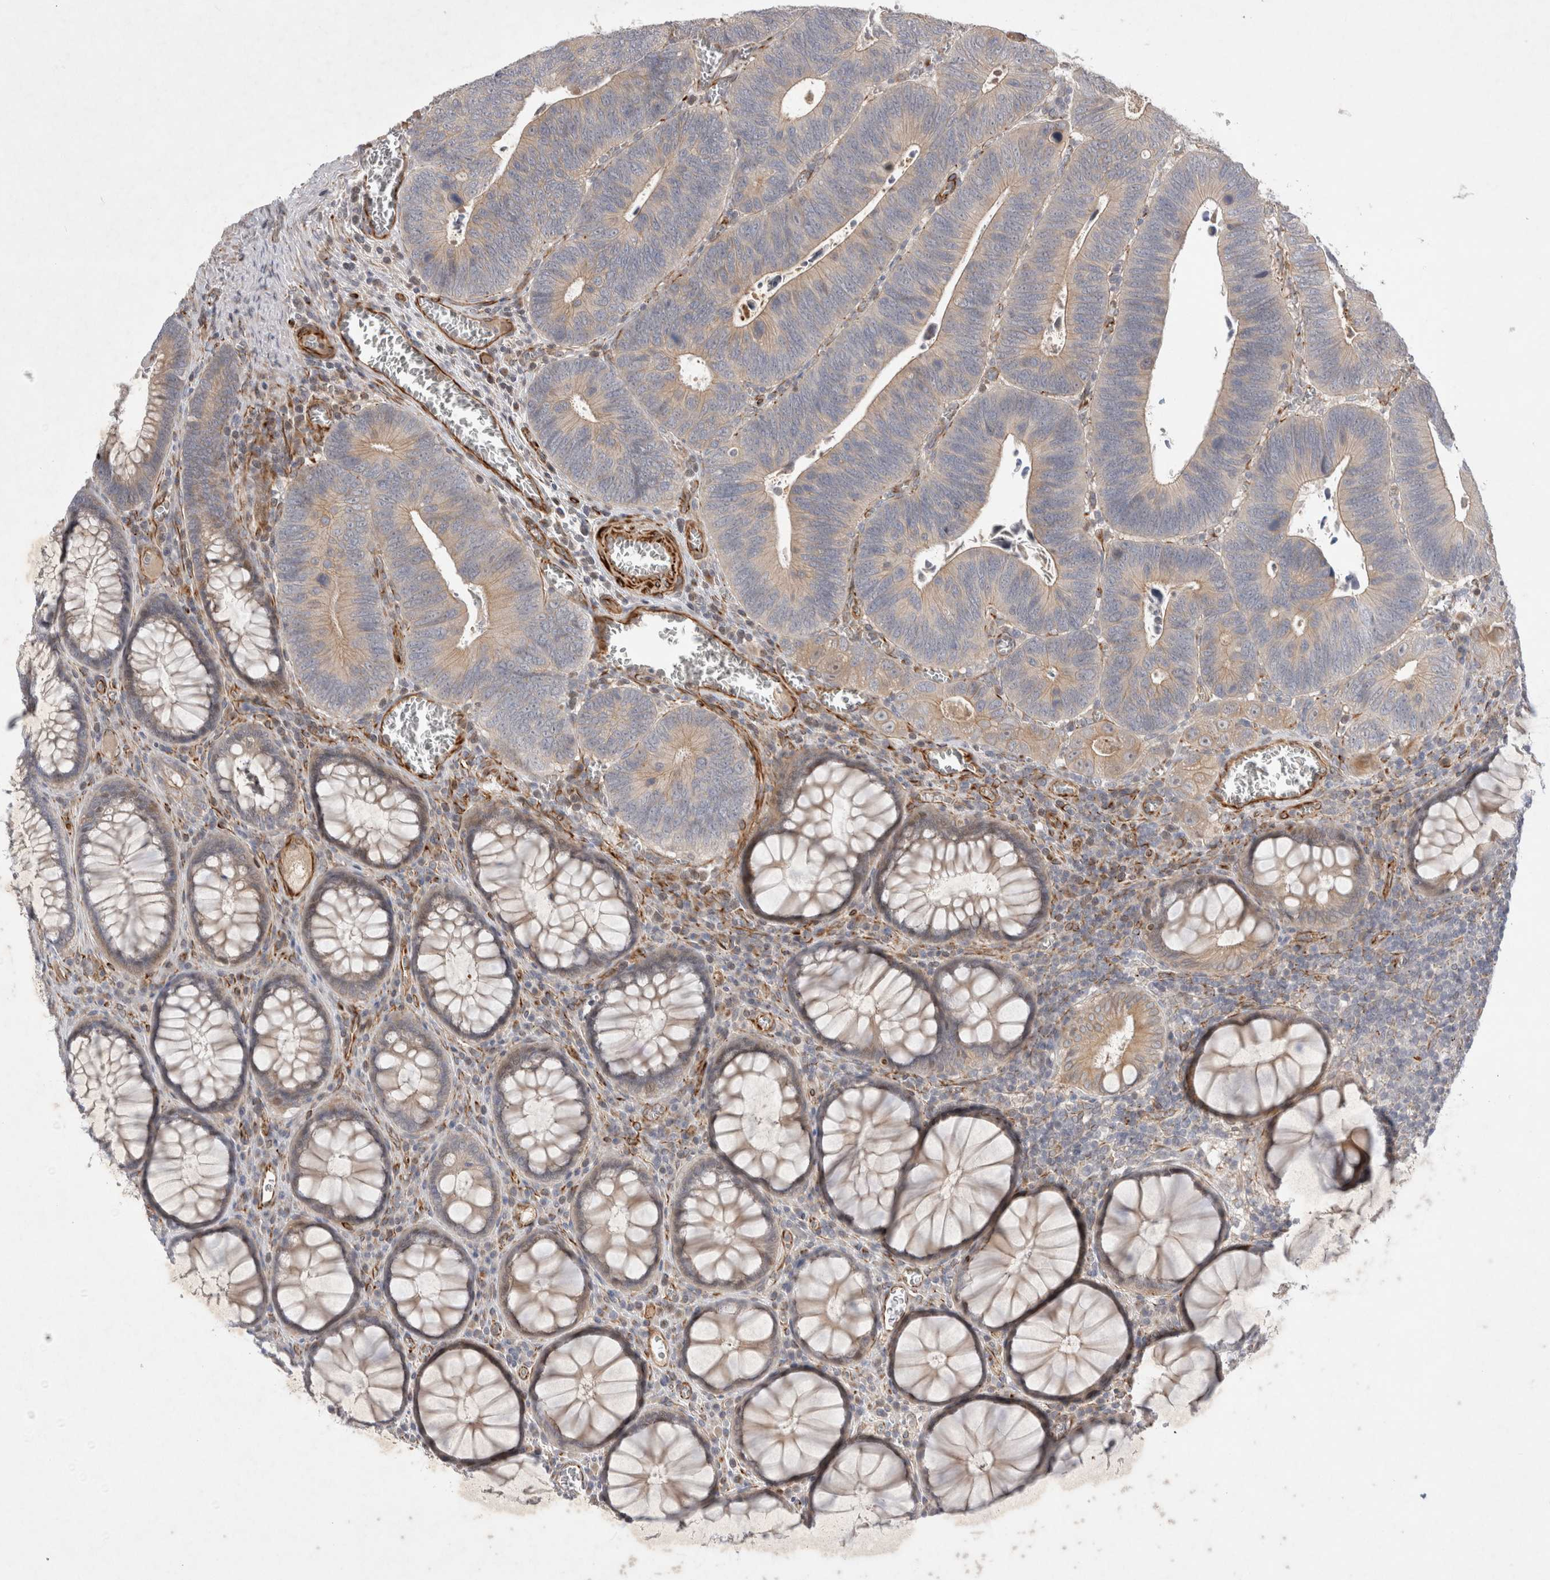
{"staining": {"intensity": "weak", "quantity": "<25%", "location": "cytoplasmic/membranous"}, "tissue": "colorectal cancer", "cell_type": "Tumor cells", "image_type": "cancer", "snomed": [{"axis": "morphology", "description": "Inflammation, NOS"}, {"axis": "morphology", "description": "Adenocarcinoma, NOS"}, {"axis": "topography", "description": "Colon"}], "caption": "High magnification brightfield microscopy of adenocarcinoma (colorectal) stained with DAB (brown) and counterstained with hematoxylin (blue): tumor cells show no significant staining.", "gene": "NMU", "patient": {"sex": "male", "age": 72}}